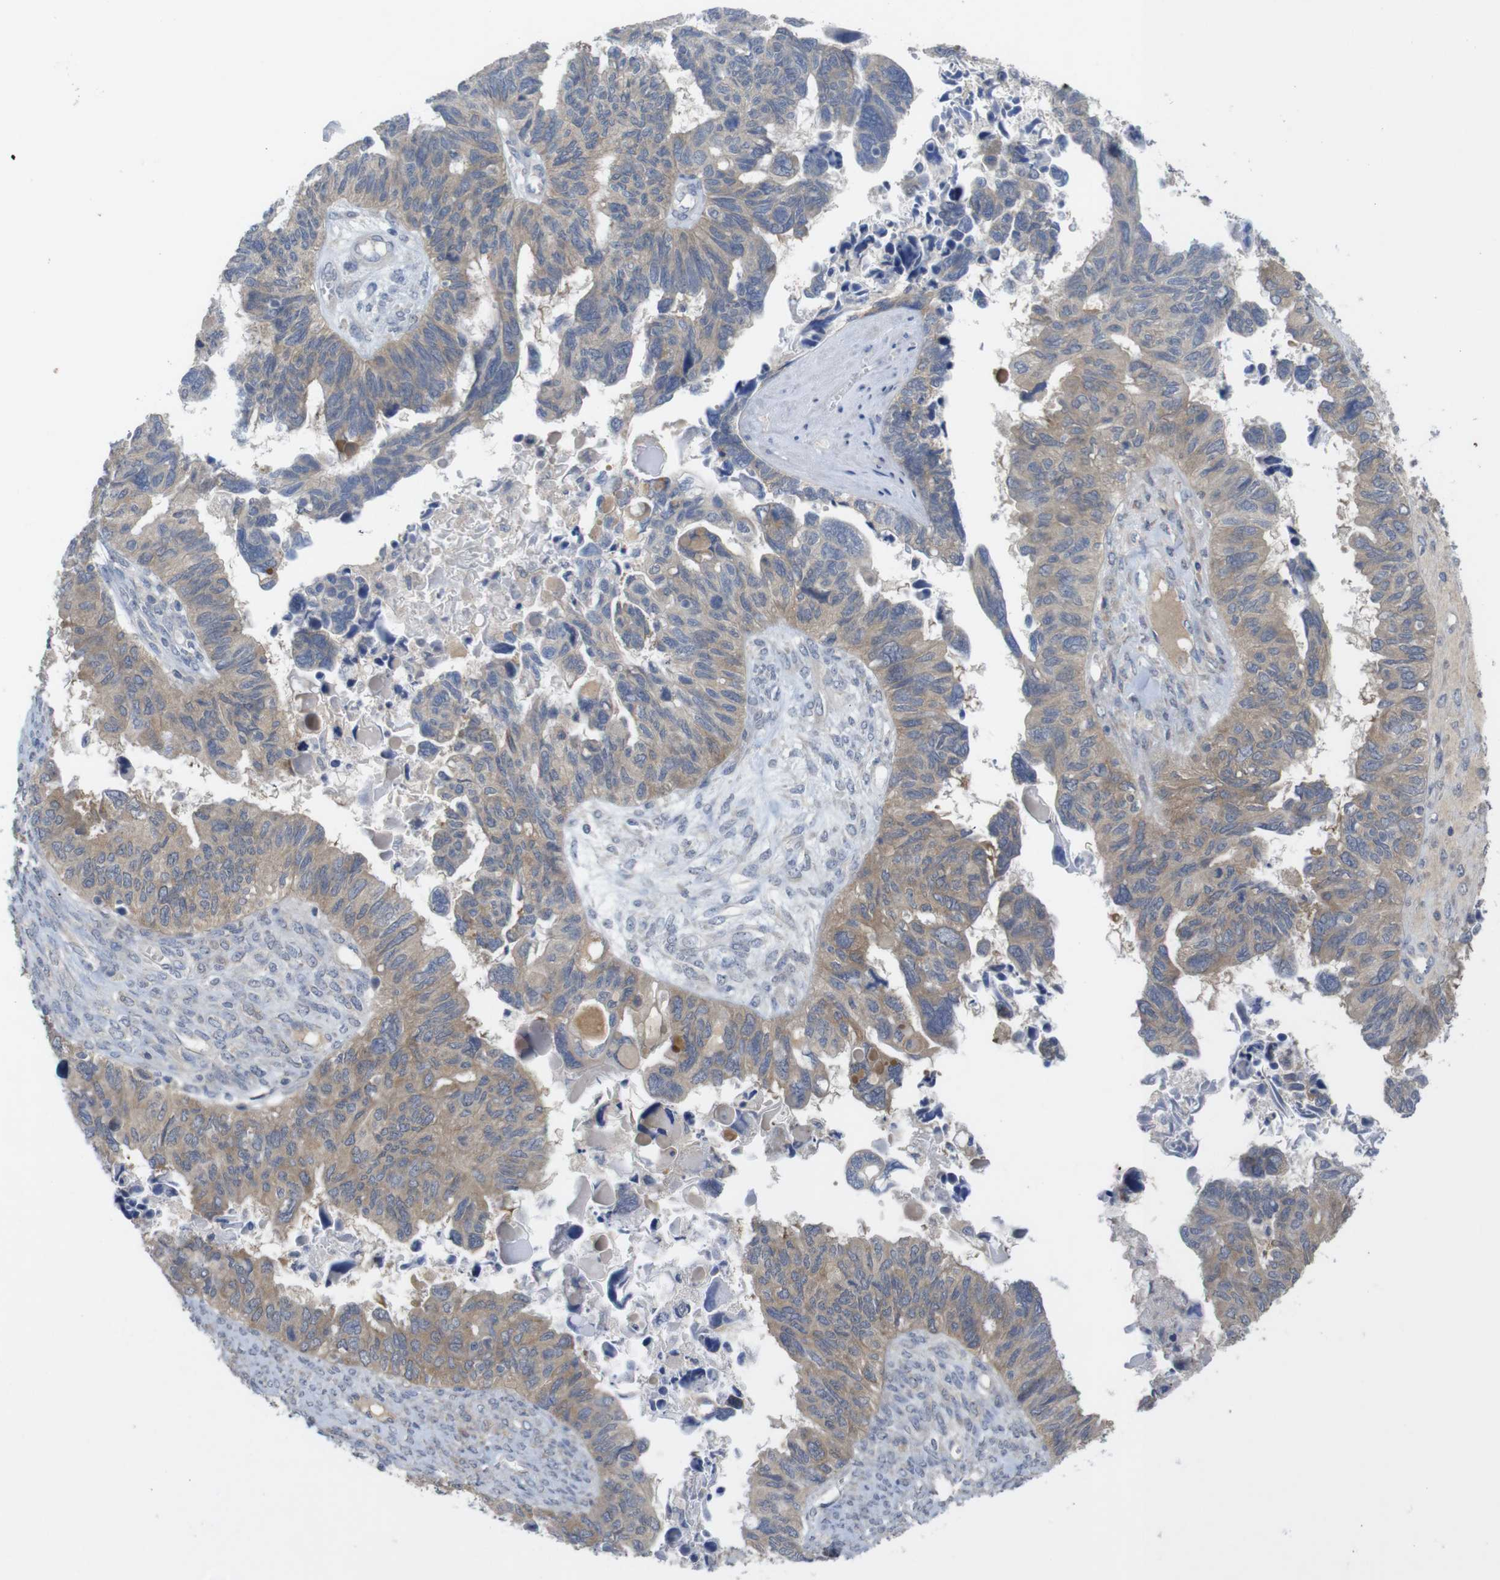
{"staining": {"intensity": "moderate", "quantity": ">75%", "location": "cytoplasmic/membranous"}, "tissue": "ovarian cancer", "cell_type": "Tumor cells", "image_type": "cancer", "snomed": [{"axis": "morphology", "description": "Cystadenocarcinoma, serous, NOS"}, {"axis": "topography", "description": "Ovary"}], "caption": "IHC (DAB (3,3'-diaminobenzidine)) staining of ovarian cancer shows moderate cytoplasmic/membranous protein expression in approximately >75% of tumor cells. Nuclei are stained in blue.", "gene": "BCAR3", "patient": {"sex": "female", "age": 79}}